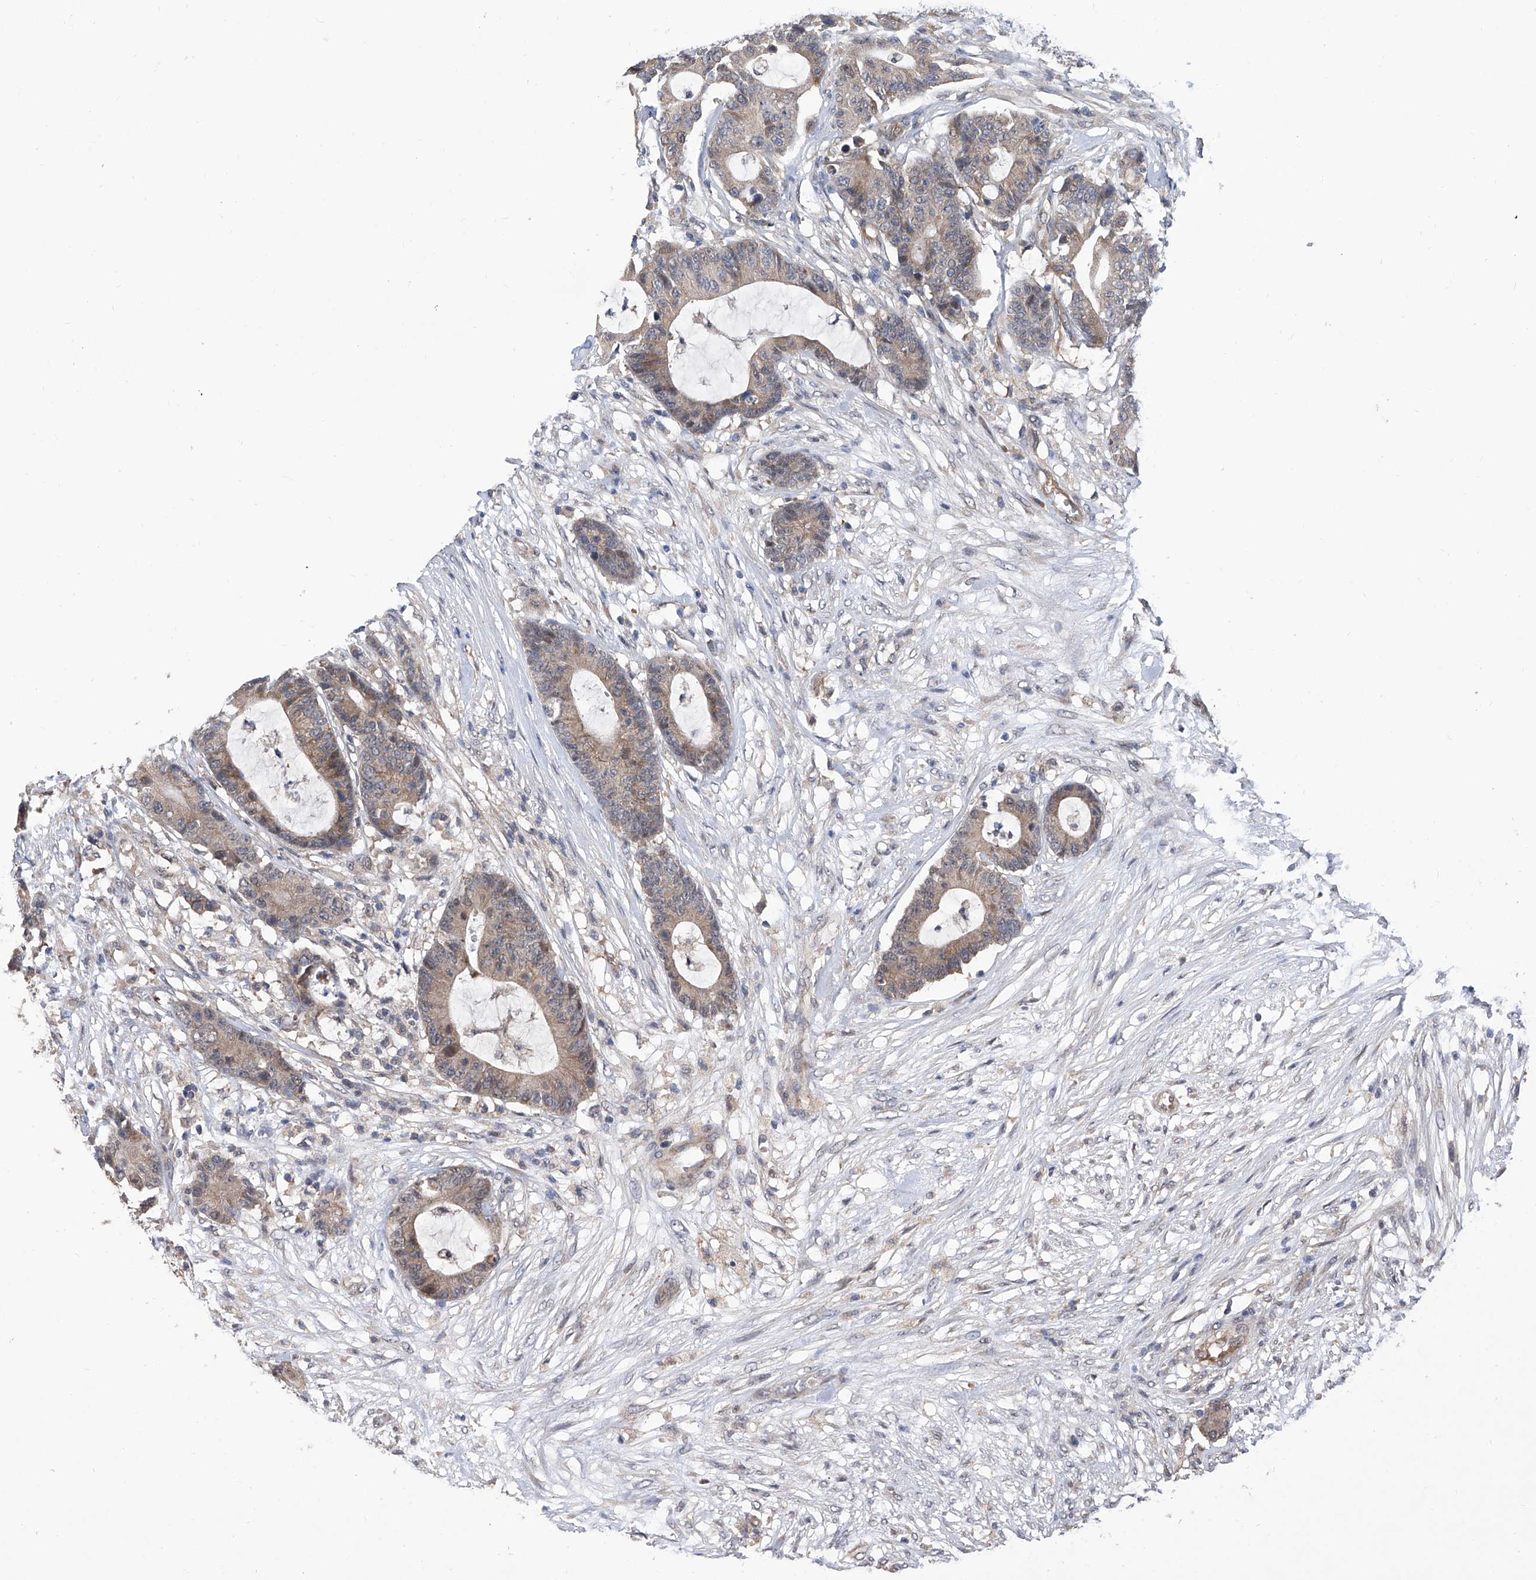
{"staining": {"intensity": "weak", "quantity": ">75%", "location": "cytoplasmic/membranous"}, "tissue": "colorectal cancer", "cell_type": "Tumor cells", "image_type": "cancer", "snomed": [{"axis": "morphology", "description": "Adenocarcinoma, NOS"}, {"axis": "topography", "description": "Colon"}], "caption": "Immunohistochemistry (IHC) photomicrograph of human colorectal cancer stained for a protein (brown), which exhibits low levels of weak cytoplasmic/membranous staining in approximately >75% of tumor cells.", "gene": "USP45", "patient": {"sex": "female", "age": 84}}